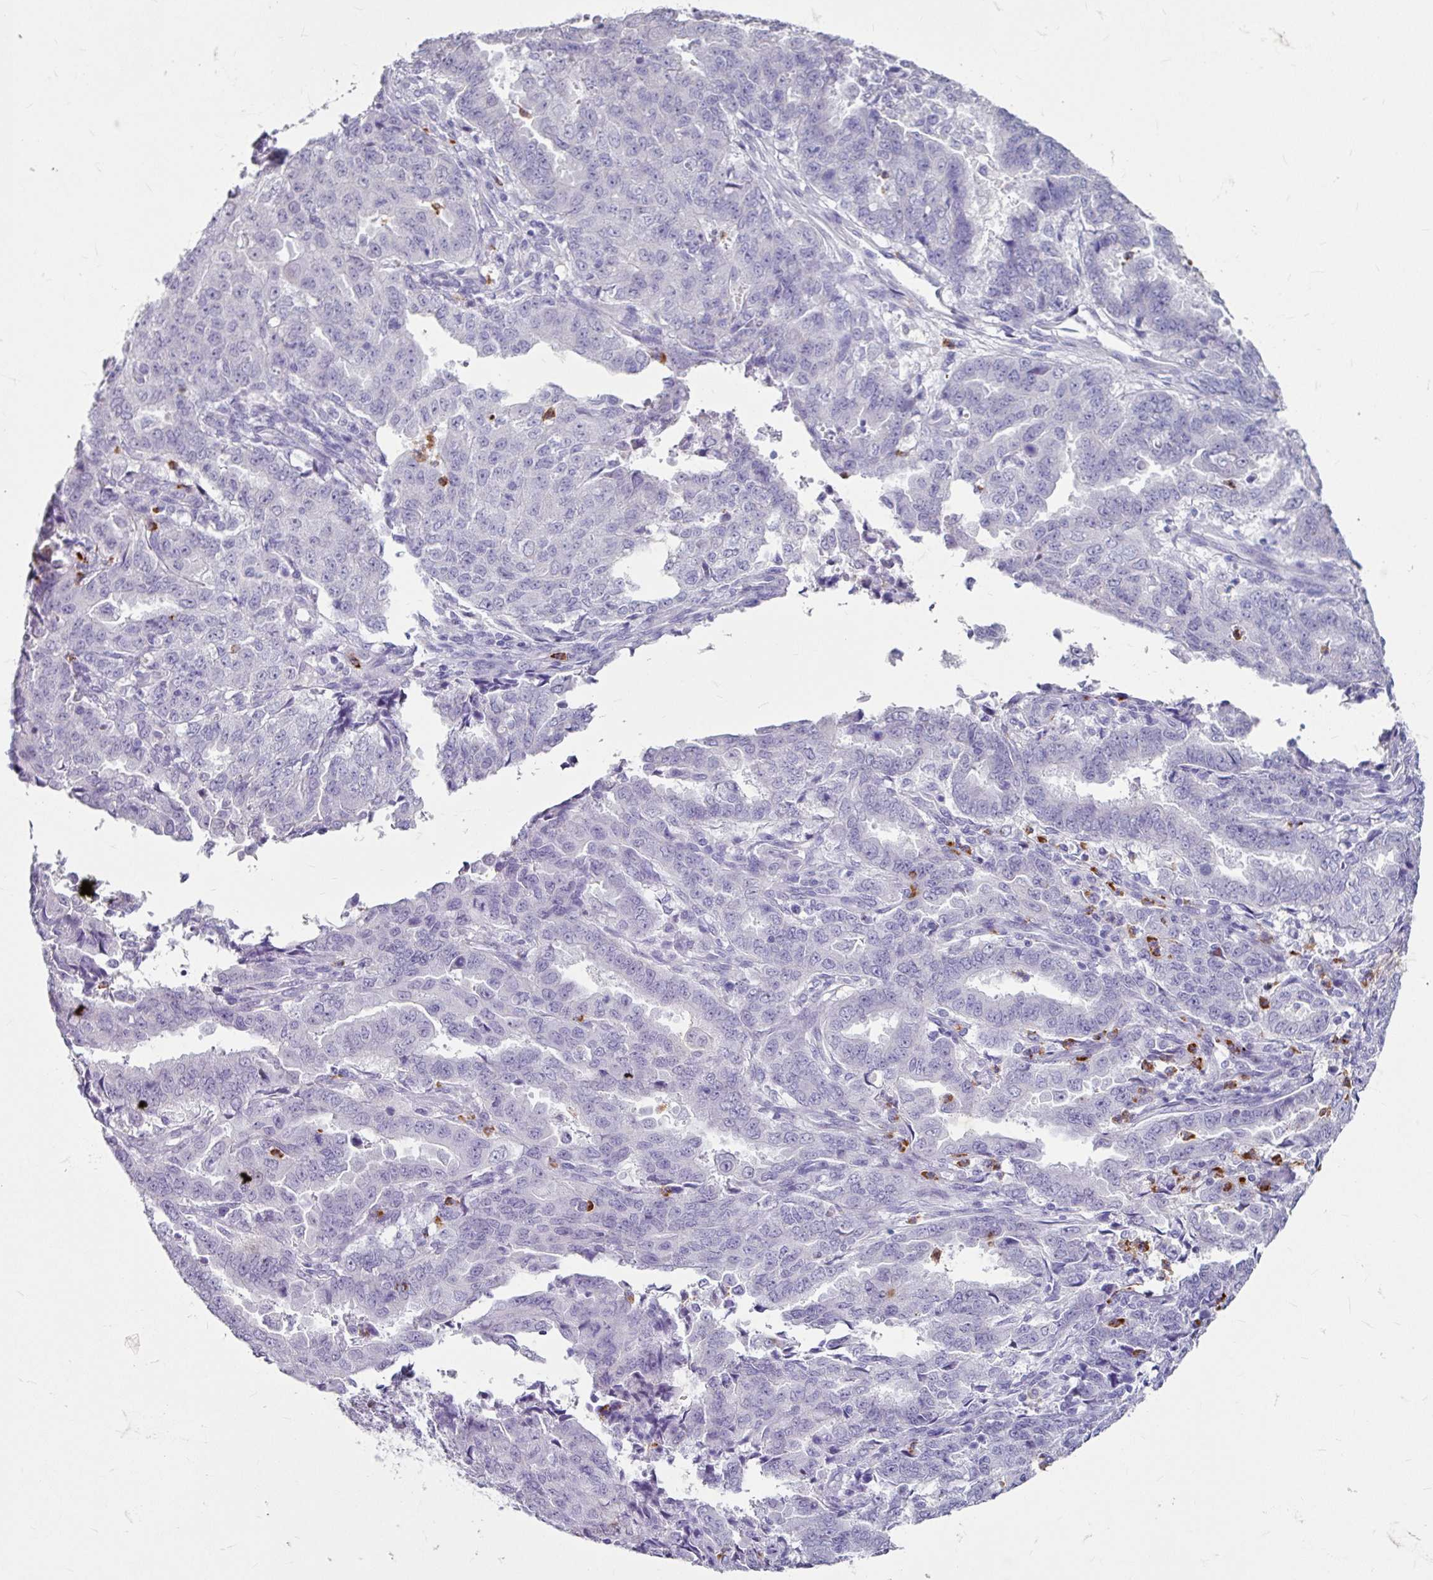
{"staining": {"intensity": "negative", "quantity": "none", "location": "none"}, "tissue": "endometrial cancer", "cell_type": "Tumor cells", "image_type": "cancer", "snomed": [{"axis": "morphology", "description": "Adenocarcinoma, NOS"}, {"axis": "topography", "description": "Endometrium"}], "caption": "An image of human adenocarcinoma (endometrial) is negative for staining in tumor cells. (Stains: DAB immunohistochemistry (IHC) with hematoxylin counter stain, Microscopy: brightfield microscopy at high magnification).", "gene": "ANKRD1", "patient": {"sex": "female", "age": 50}}